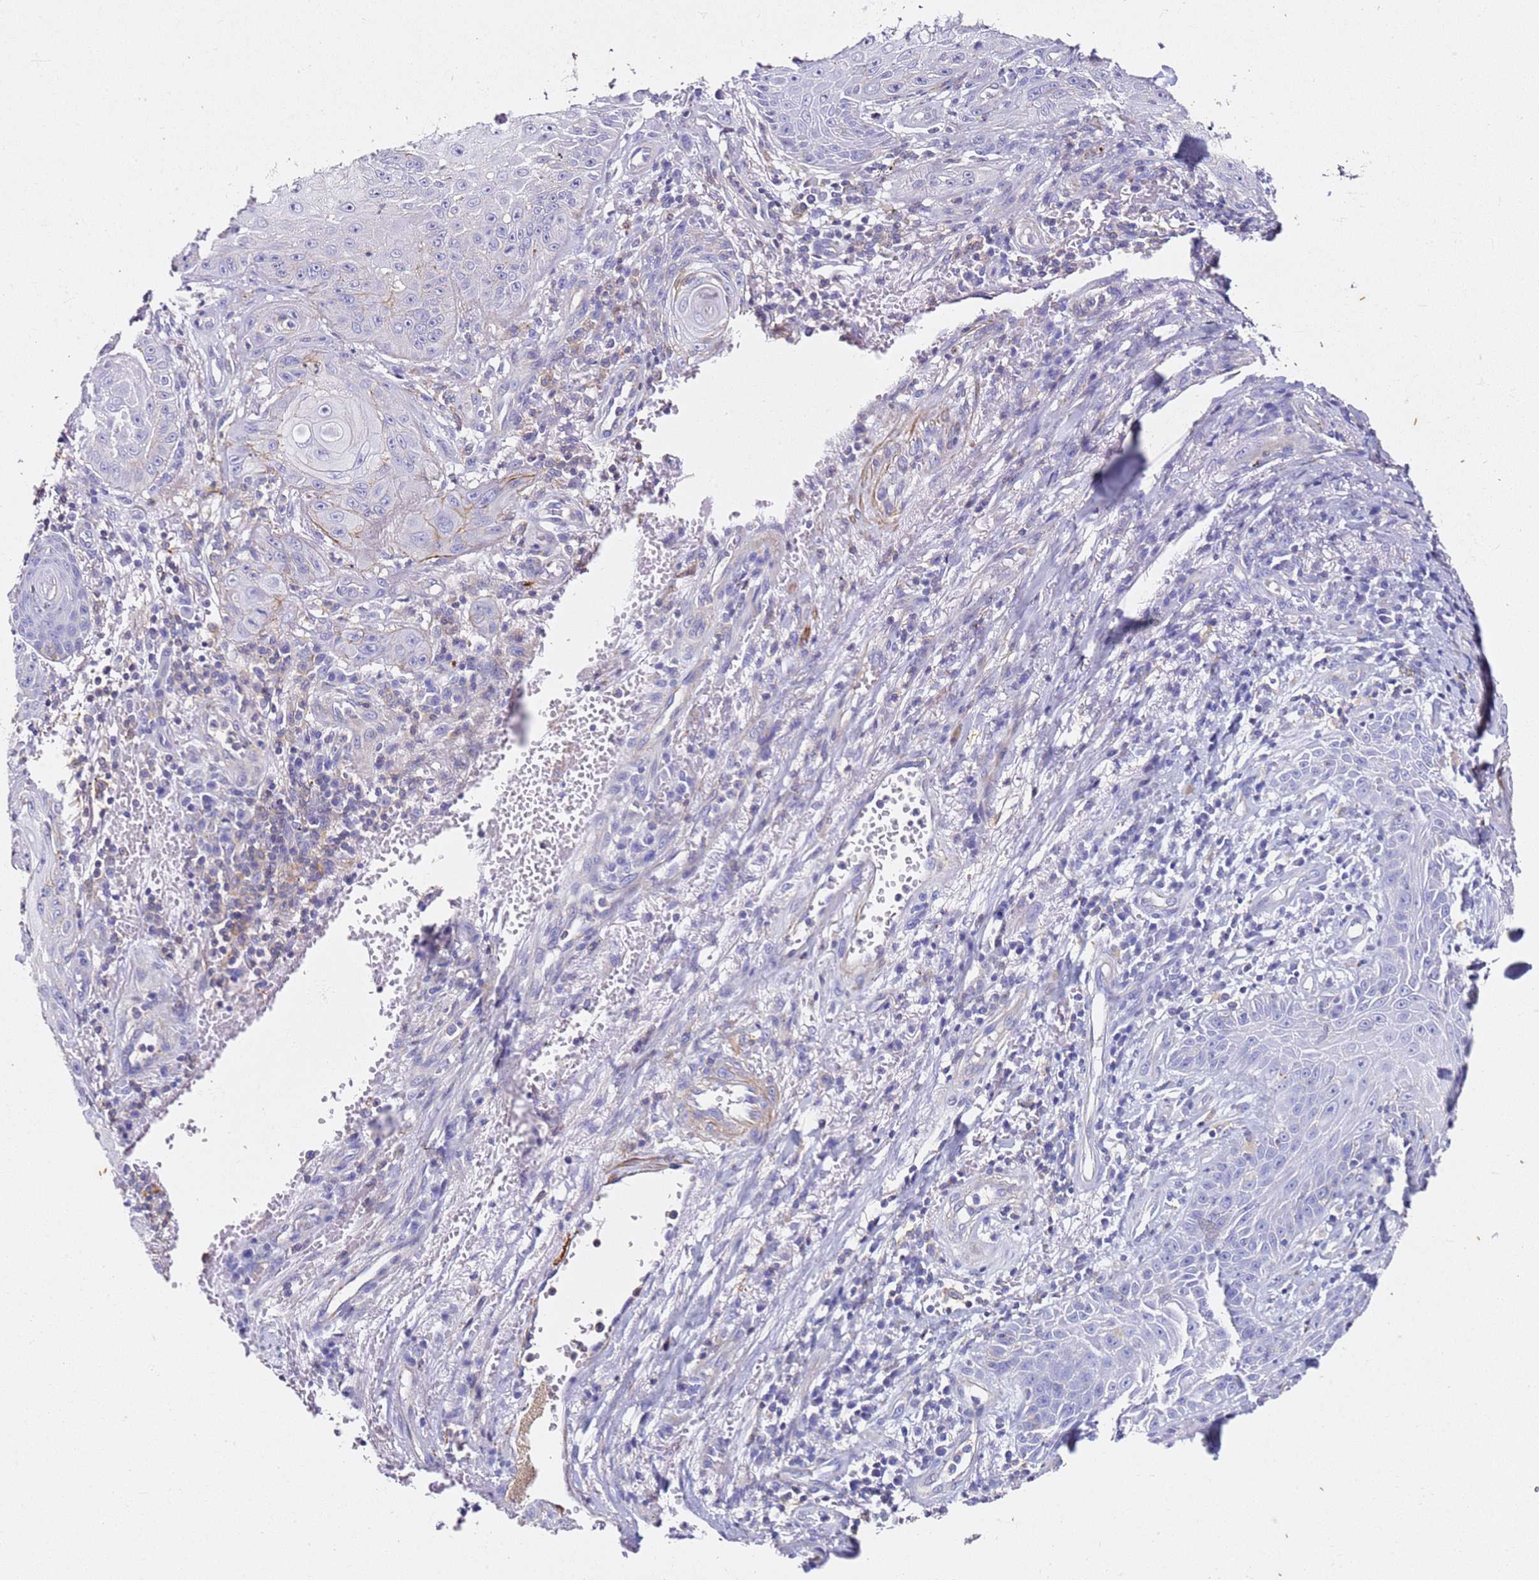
{"staining": {"intensity": "negative", "quantity": "none", "location": "none"}, "tissue": "skin cancer", "cell_type": "Tumor cells", "image_type": "cancer", "snomed": [{"axis": "morphology", "description": "Squamous cell carcinoma, NOS"}, {"axis": "topography", "description": "Skin"}], "caption": "Immunohistochemistry of human squamous cell carcinoma (skin) reveals no staining in tumor cells. Brightfield microscopy of immunohistochemistry stained with DAB (3,3'-diaminobenzidine) (brown) and hematoxylin (blue), captured at high magnification.", "gene": "ZNF671", "patient": {"sex": "male", "age": 70}}